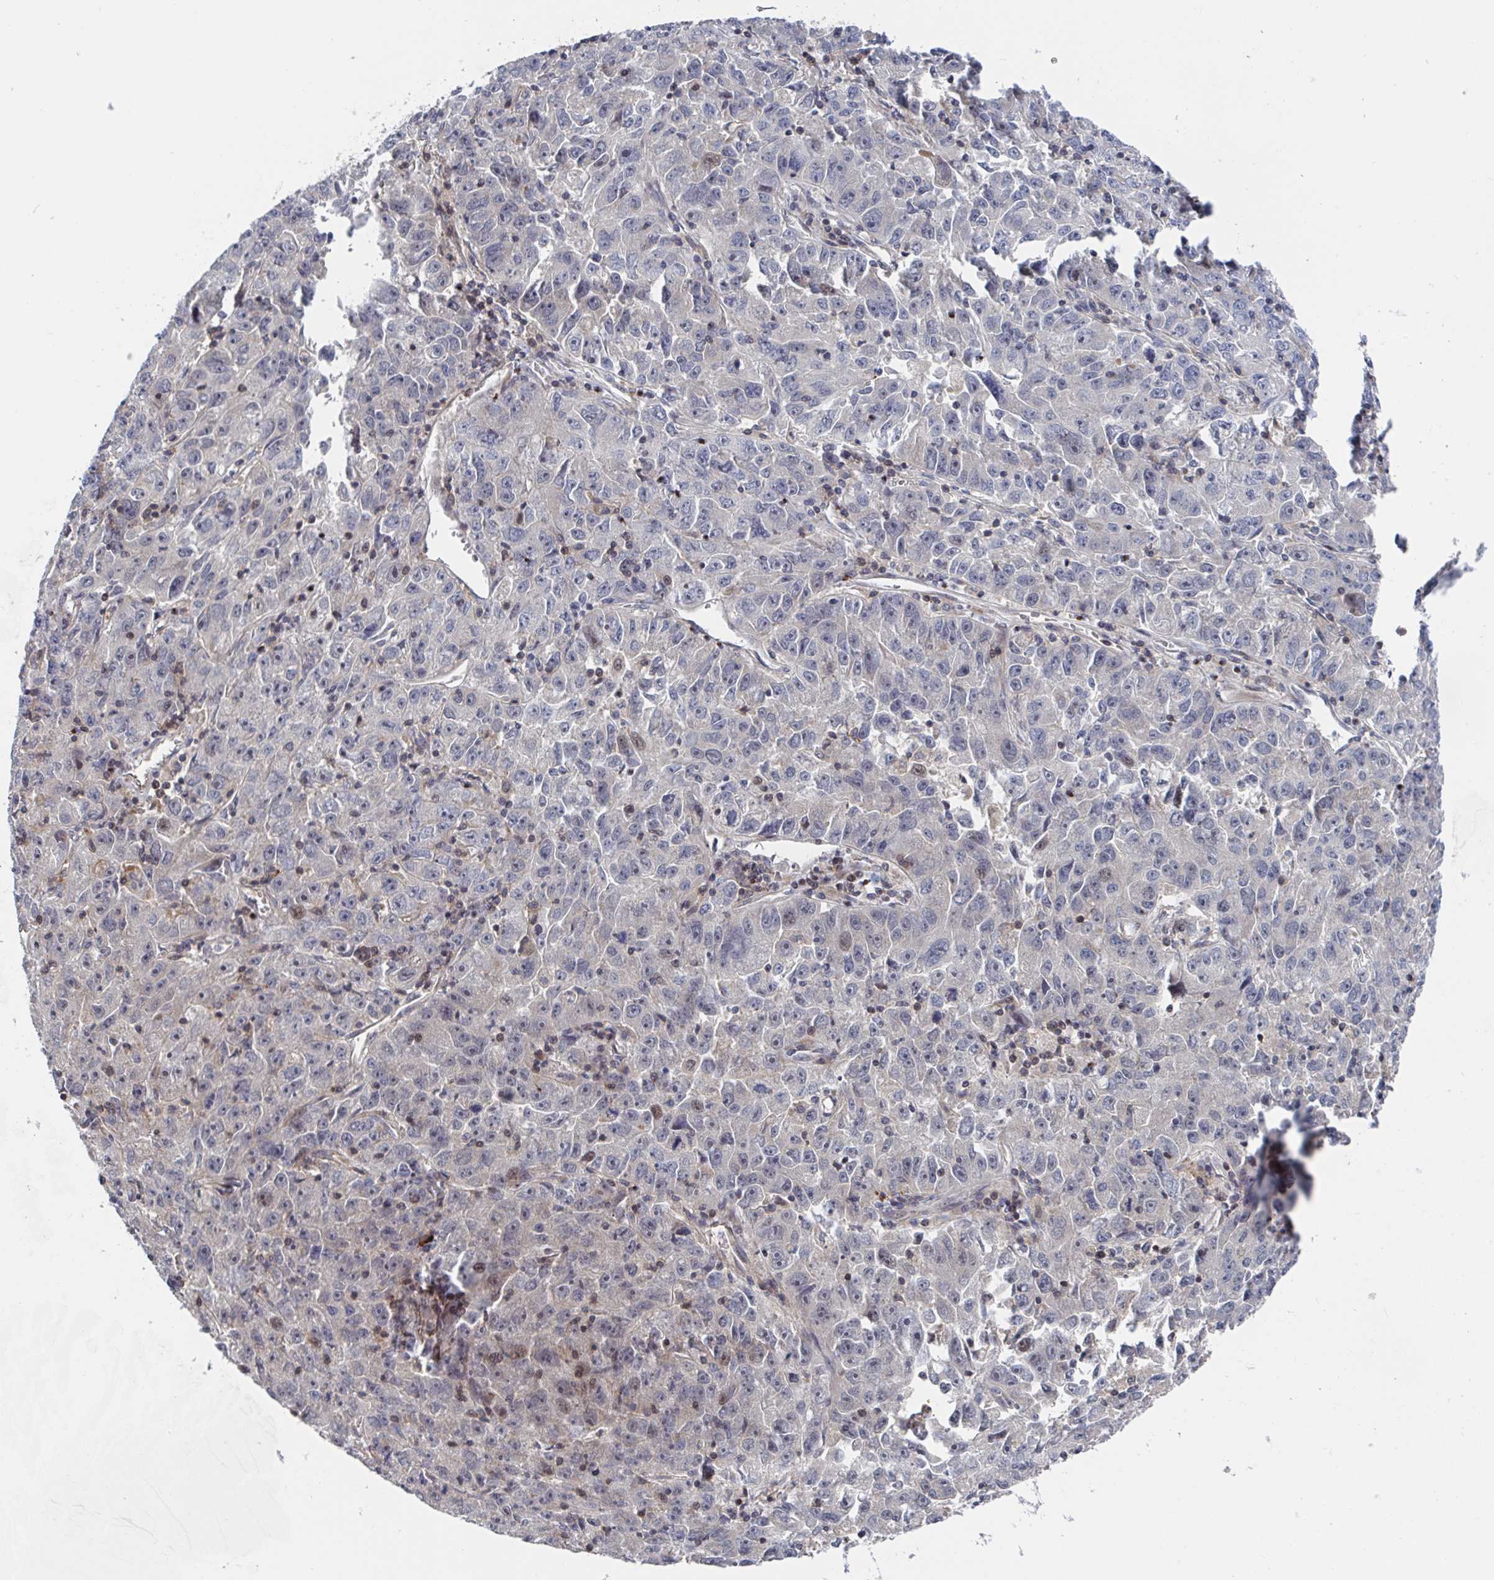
{"staining": {"intensity": "negative", "quantity": "none", "location": "none"}, "tissue": "lung cancer", "cell_type": "Tumor cells", "image_type": "cancer", "snomed": [{"axis": "morphology", "description": "Normal morphology"}, {"axis": "morphology", "description": "Adenocarcinoma, NOS"}, {"axis": "topography", "description": "Lymph node"}, {"axis": "topography", "description": "Lung"}], "caption": "Immunohistochemical staining of adenocarcinoma (lung) shows no significant positivity in tumor cells.", "gene": "DHRS12", "patient": {"sex": "female", "age": 57}}